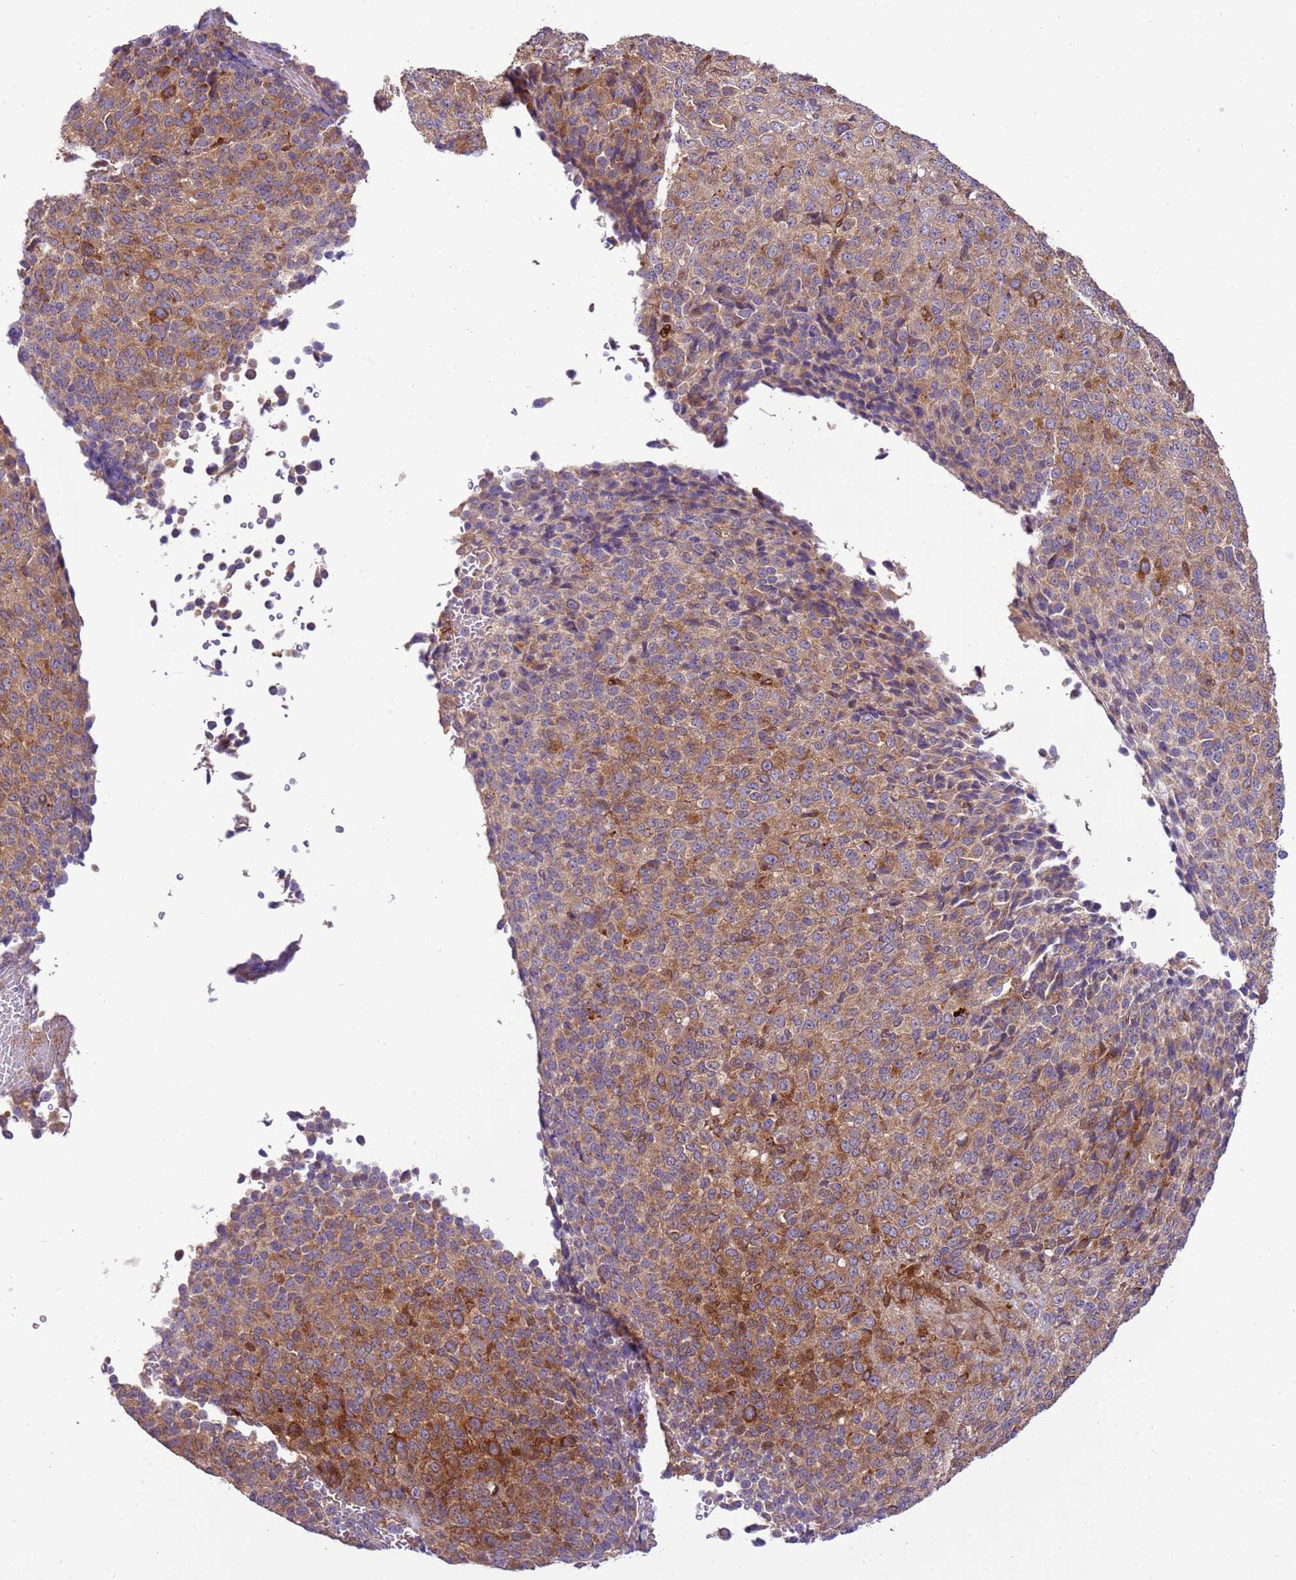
{"staining": {"intensity": "moderate", "quantity": "<25%", "location": "cytoplasmic/membranous"}, "tissue": "melanoma", "cell_type": "Tumor cells", "image_type": "cancer", "snomed": [{"axis": "morphology", "description": "Malignant melanoma, Metastatic site"}, {"axis": "topography", "description": "Brain"}], "caption": "This histopathology image reveals IHC staining of human melanoma, with low moderate cytoplasmic/membranous positivity in about <25% of tumor cells.", "gene": "ZNF624", "patient": {"sex": "female", "age": 56}}